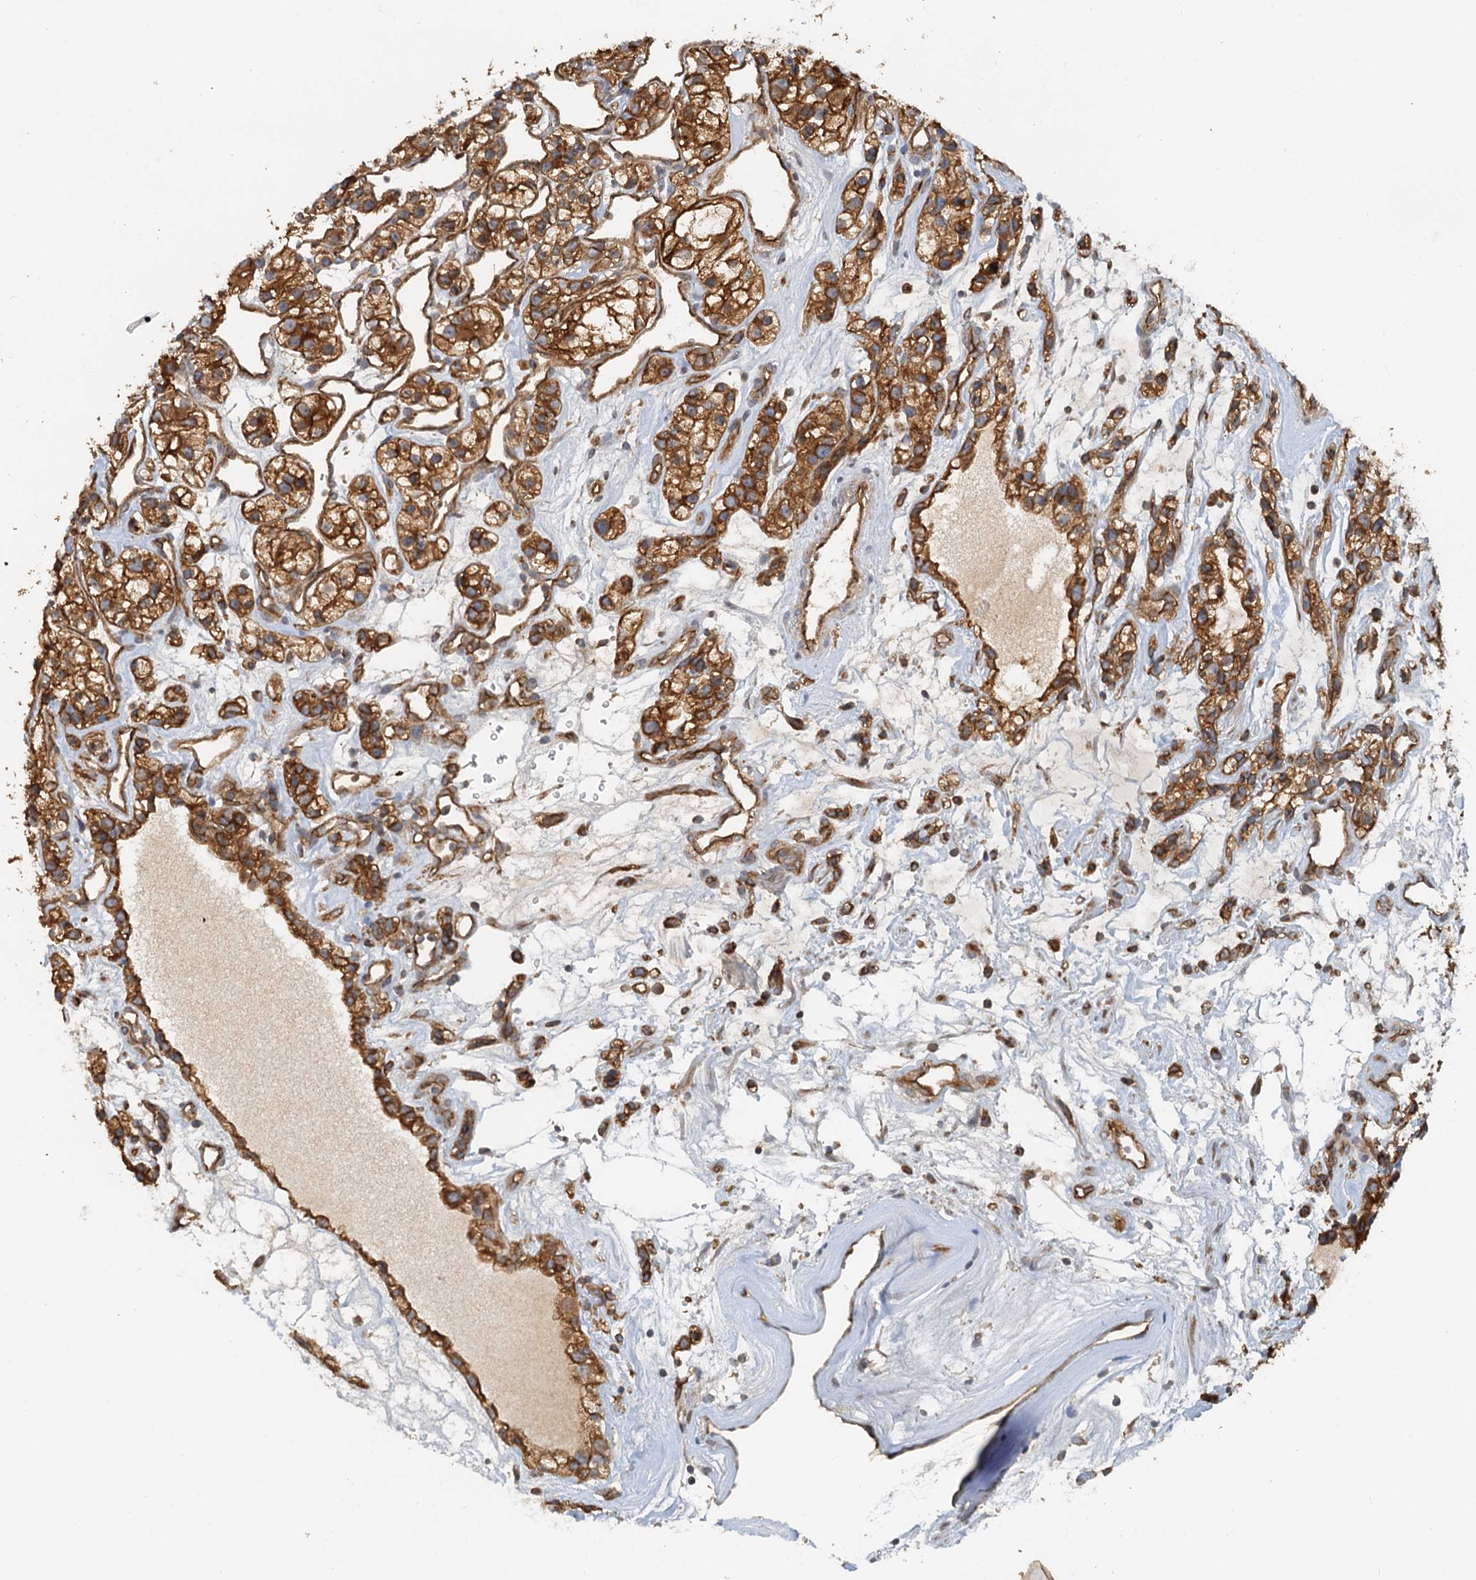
{"staining": {"intensity": "strong", "quantity": ">75%", "location": "cytoplasmic/membranous"}, "tissue": "renal cancer", "cell_type": "Tumor cells", "image_type": "cancer", "snomed": [{"axis": "morphology", "description": "Adenocarcinoma, NOS"}, {"axis": "topography", "description": "Kidney"}], "caption": "A micrograph of renal cancer (adenocarcinoma) stained for a protein displays strong cytoplasmic/membranous brown staining in tumor cells.", "gene": "NIPAL3", "patient": {"sex": "female", "age": 57}}